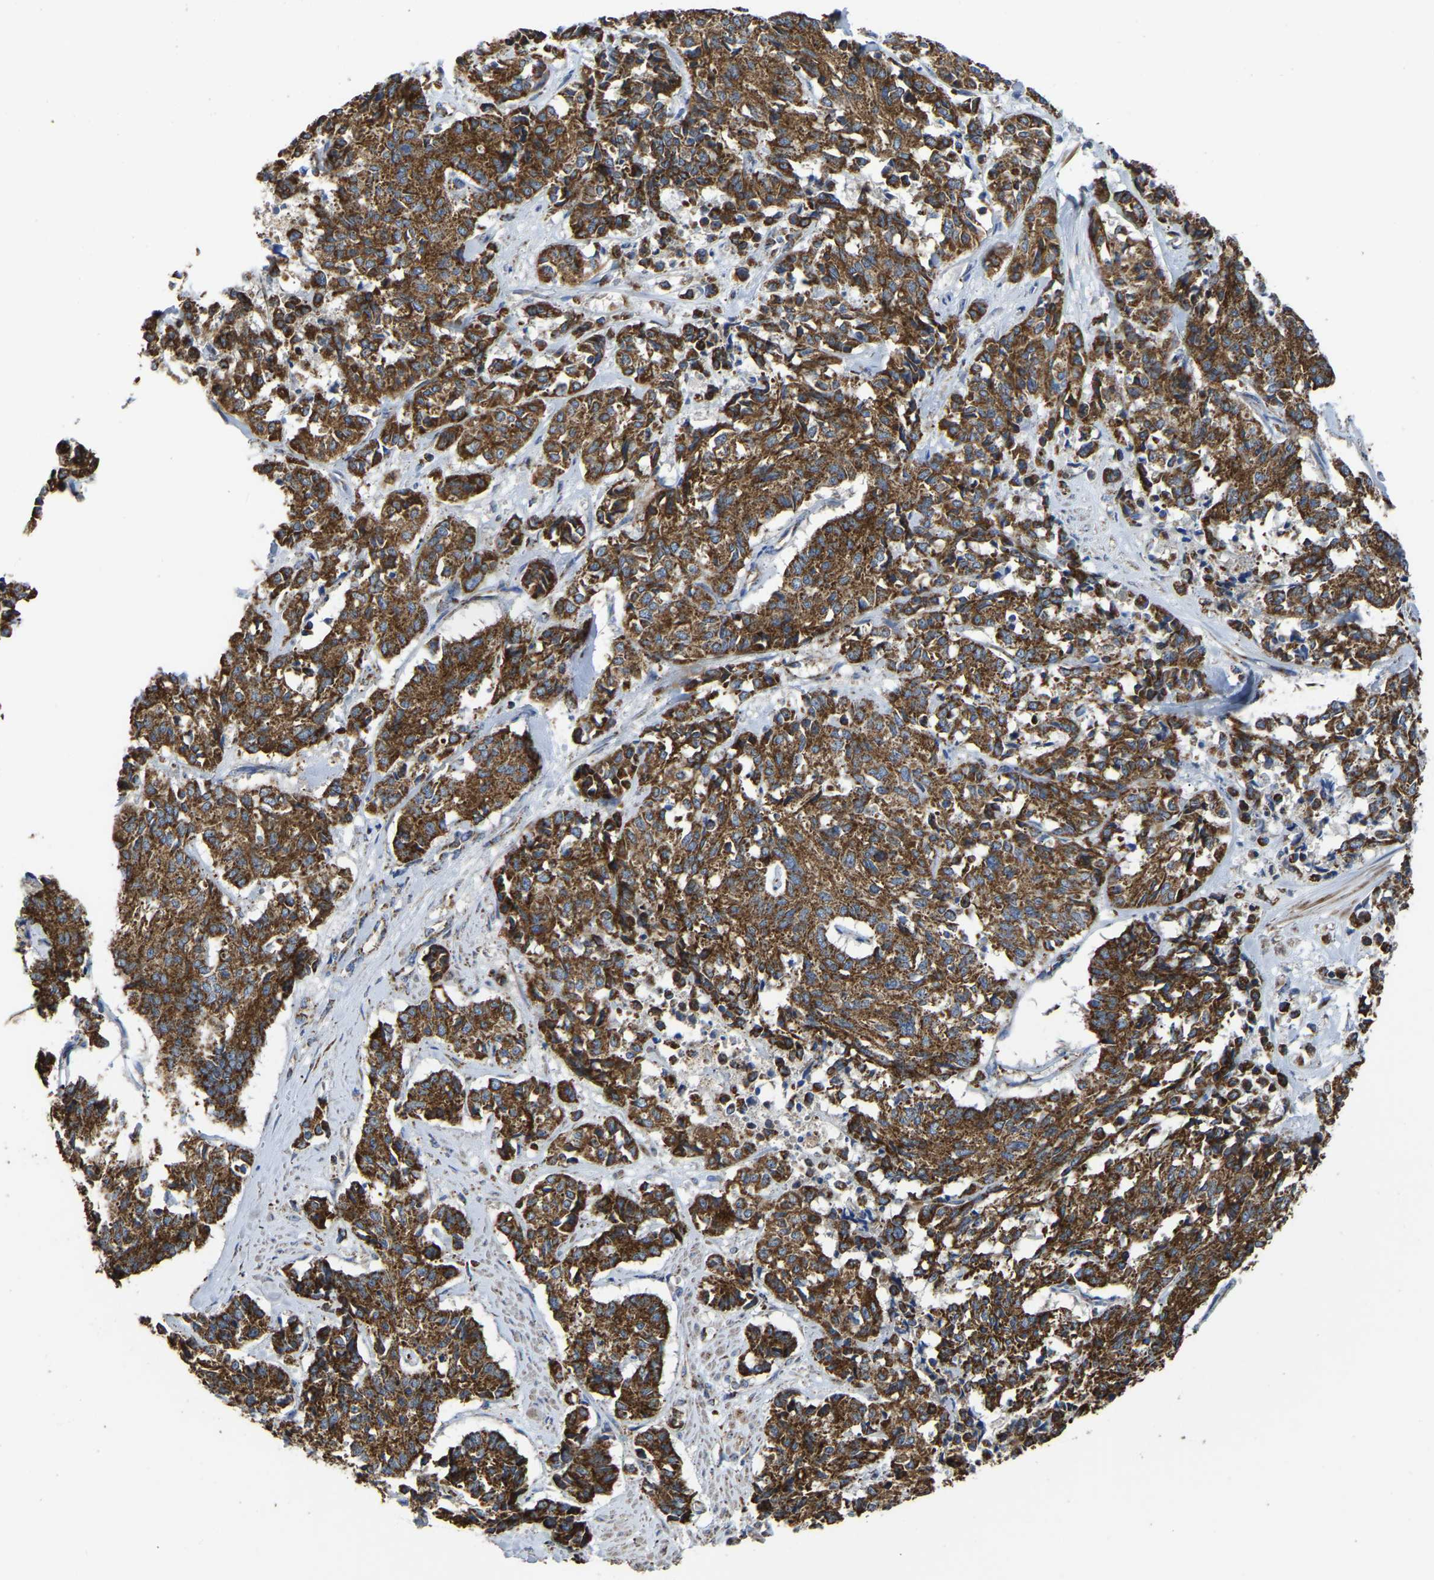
{"staining": {"intensity": "strong", "quantity": ">75%", "location": "cytoplasmic/membranous"}, "tissue": "cervical cancer", "cell_type": "Tumor cells", "image_type": "cancer", "snomed": [{"axis": "morphology", "description": "Squamous cell carcinoma, NOS"}, {"axis": "topography", "description": "Cervix"}], "caption": "IHC photomicrograph of neoplastic tissue: cervical cancer (squamous cell carcinoma) stained using immunohistochemistry (IHC) shows high levels of strong protein expression localized specifically in the cytoplasmic/membranous of tumor cells, appearing as a cytoplasmic/membranous brown color.", "gene": "ETFA", "patient": {"sex": "female", "age": 35}}